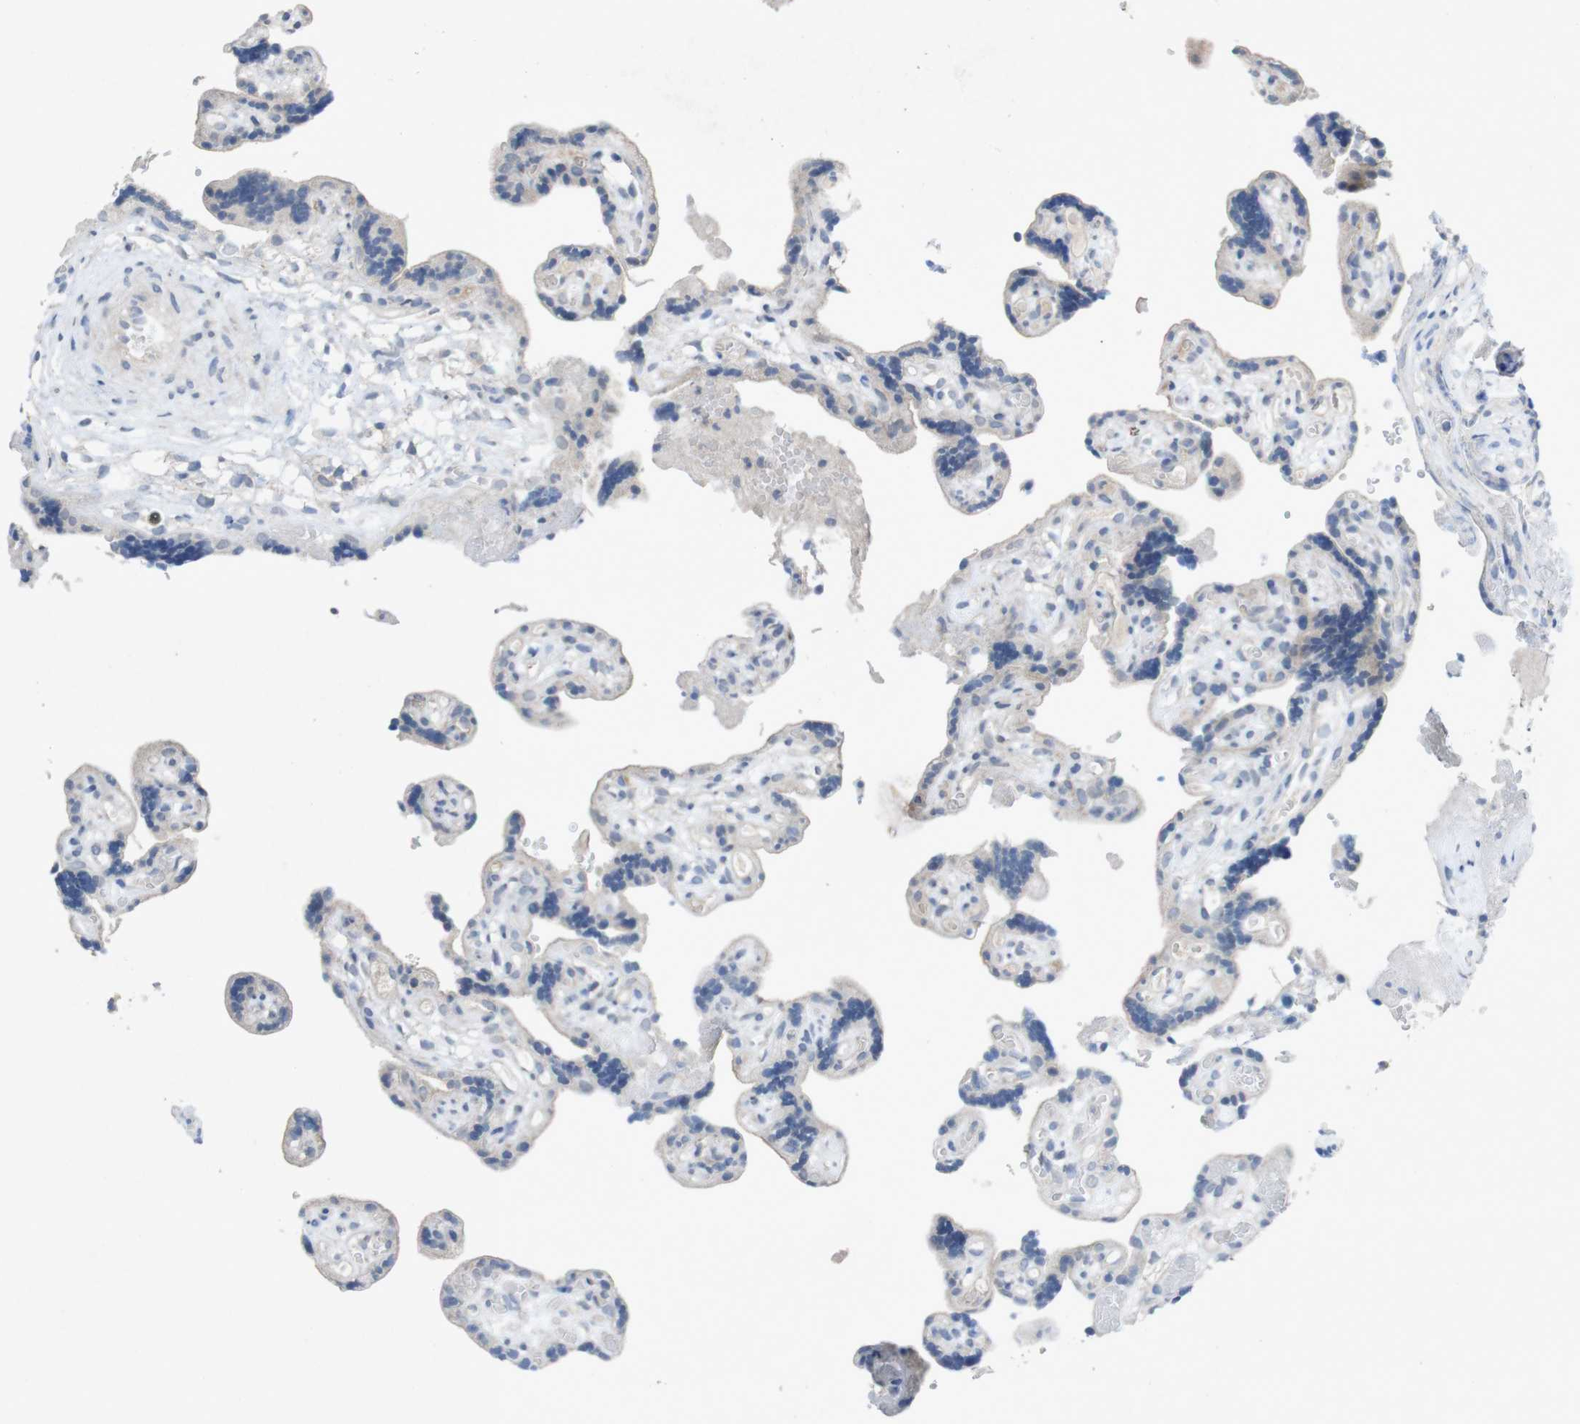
{"staining": {"intensity": "negative", "quantity": "none", "location": "none"}, "tissue": "placenta", "cell_type": "Trophoblastic cells", "image_type": "normal", "snomed": [{"axis": "morphology", "description": "Normal tissue, NOS"}, {"axis": "topography", "description": "Placenta"}], "caption": "Trophoblastic cells are negative for protein expression in benign human placenta. (Brightfield microscopy of DAB immunohistochemistry at high magnification).", "gene": "SLAMF7", "patient": {"sex": "female", "age": 30}}